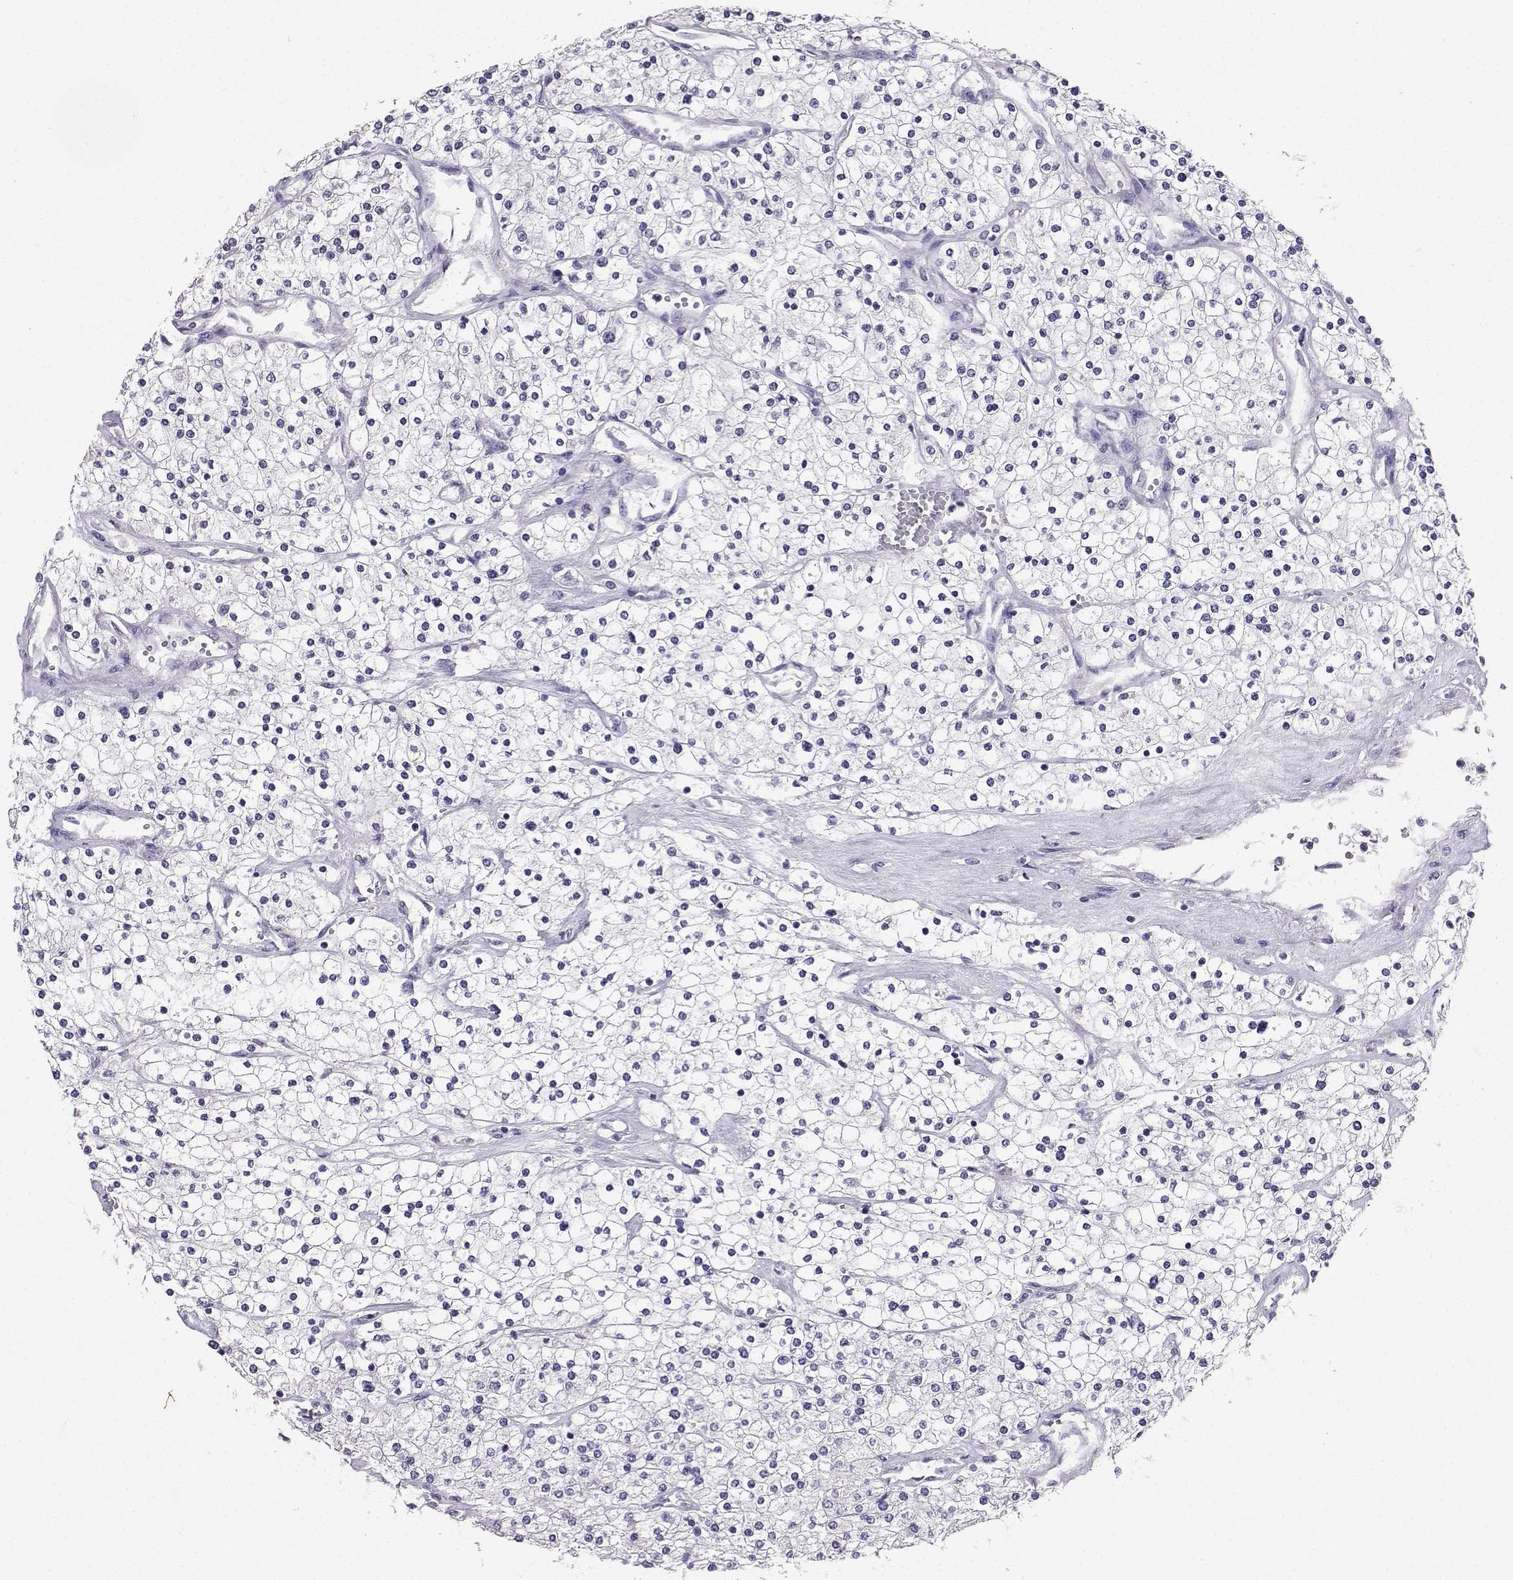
{"staining": {"intensity": "negative", "quantity": "none", "location": "none"}, "tissue": "renal cancer", "cell_type": "Tumor cells", "image_type": "cancer", "snomed": [{"axis": "morphology", "description": "Adenocarcinoma, NOS"}, {"axis": "topography", "description": "Kidney"}], "caption": "DAB immunohistochemical staining of human adenocarcinoma (renal) reveals no significant expression in tumor cells.", "gene": "SPAG11B", "patient": {"sex": "male", "age": 80}}